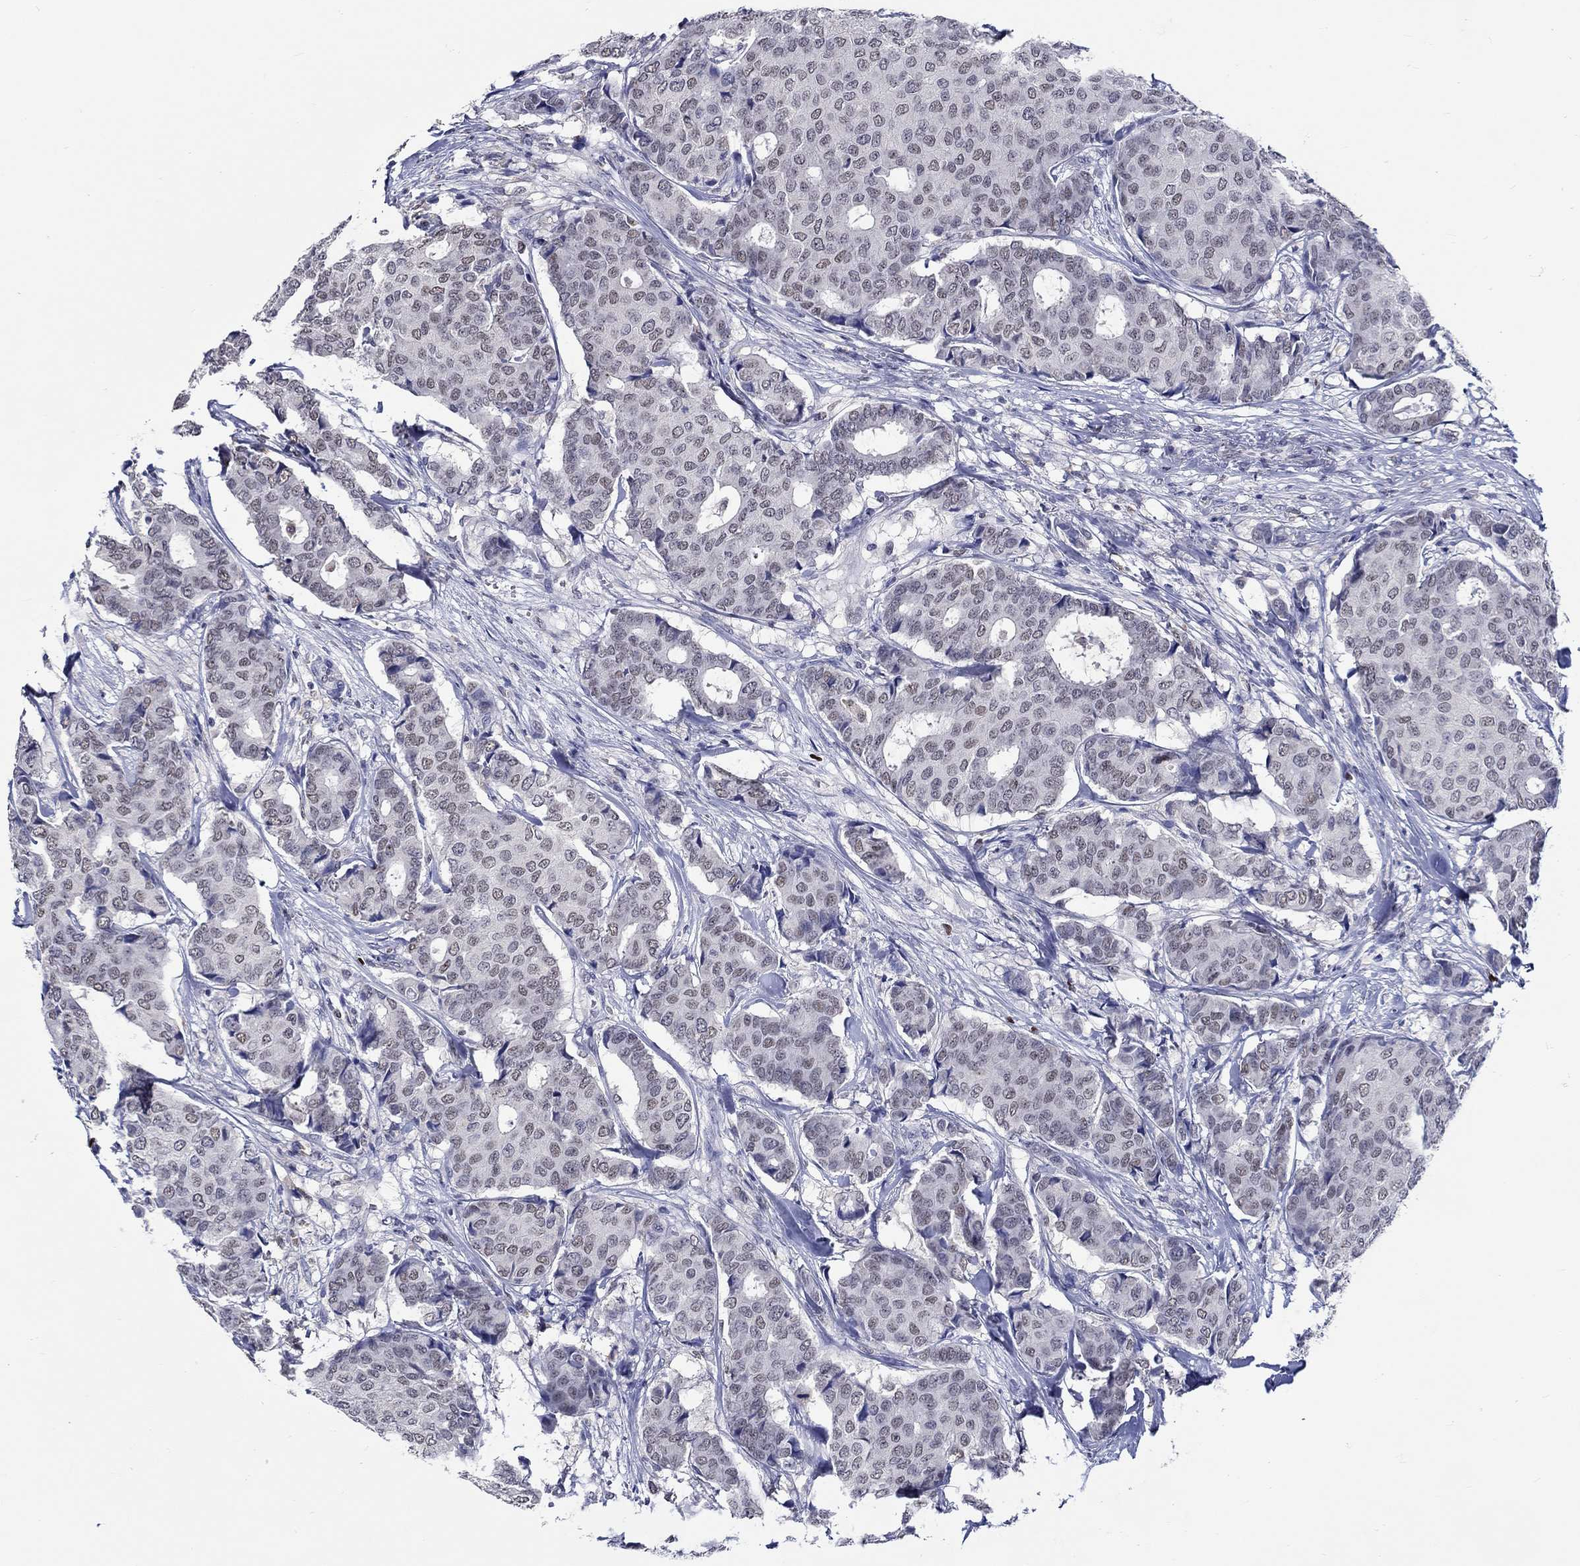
{"staining": {"intensity": "negative", "quantity": "none", "location": "none"}, "tissue": "breast cancer", "cell_type": "Tumor cells", "image_type": "cancer", "snomed": [{"axis": "morphology", "description": "Duct carcinoma"}, {"axis": "topography", "description": "Breast"}], "caption": "This histopathology image is of infiltrating ductal carcinoma (breast) stained with immunohistochemistry to label a protein in brown with the nuclei are counter-stained blue. There is no positivity in tumor cells.", "gene": "GATA2", "patient": {"sex": "female", "age": 75}}